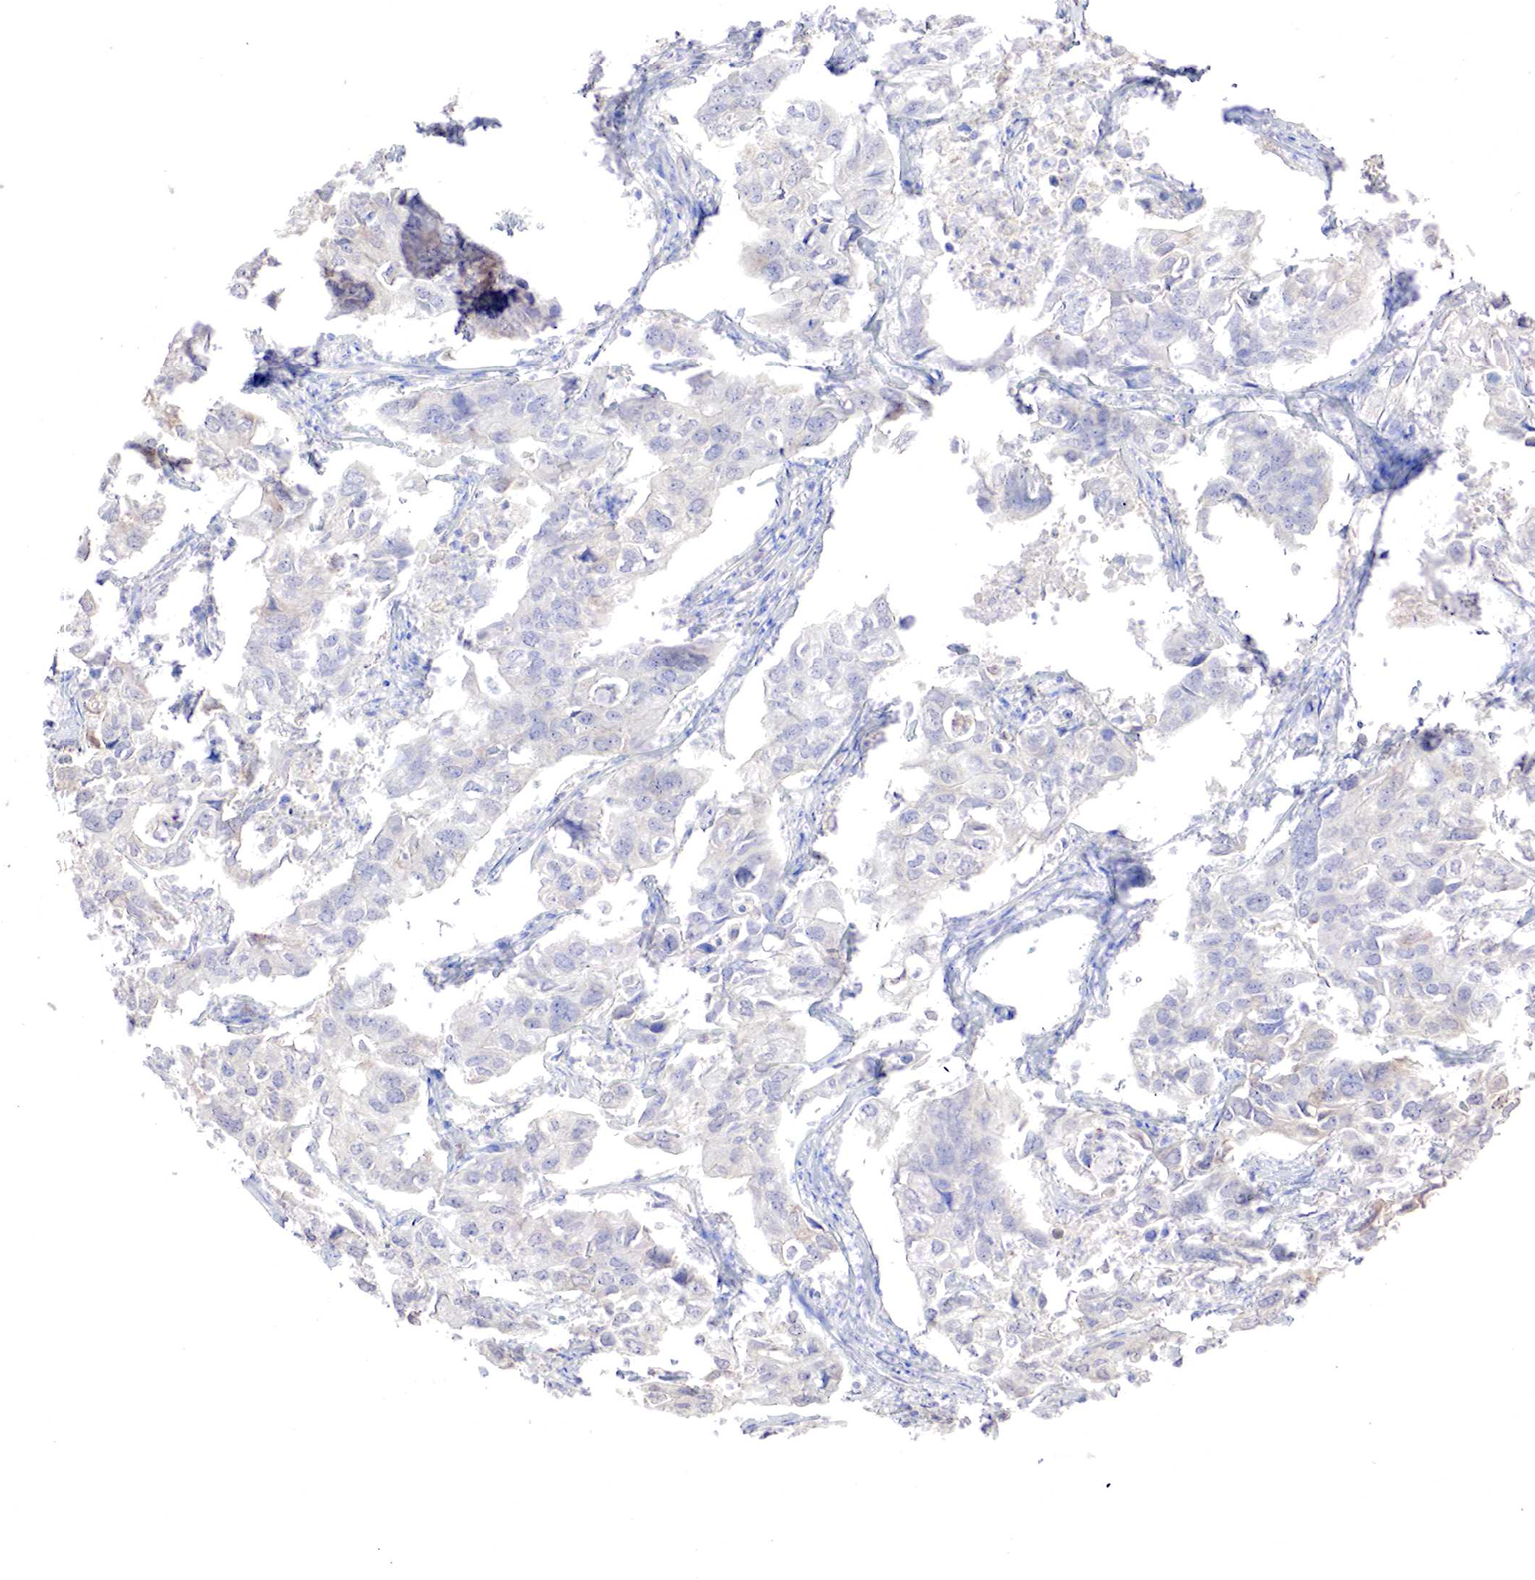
{"staining": {"intensity": "negative", "quantity": "none", "location": "none"}, "tissue": "lung cancer", "cell_type": "Tumor cells", "image_type": "cancer", "snomed": [{"axis": "morphology", "description": "Adenocarcinoma, NOS"}, {"axis": "topography", "description": "Lung"}], "caption": "Immunohistochemistry of adenocarcinoma (lung) demonstrates no expression in tumor cells.", "gene": "GATA1", "patient": {"sex": "male", "age": 48}}